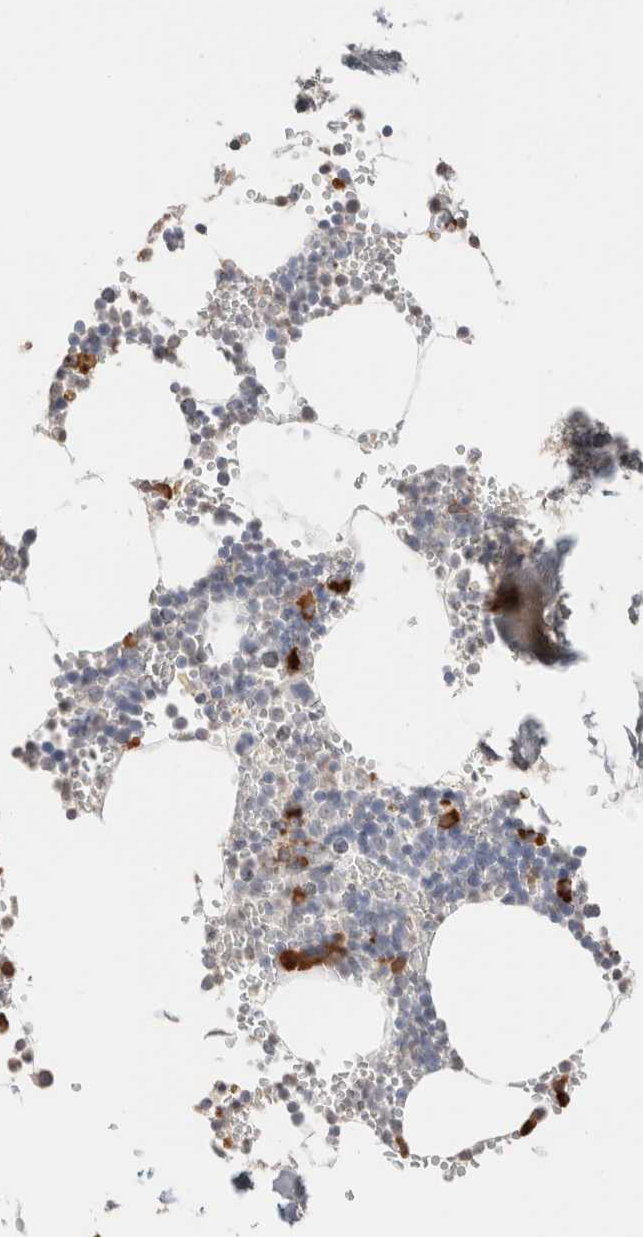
{"staining": {"intensity": "strong", "quantity": "<25%", "location": "cytoplasmic/membranous"}, "tissue": "bone marrow", "cell_type": "Hematopoietic cells", "image_type": "normal", "snomed": [{"axis": "morphology", "description": "Normal tissue, NOS"}, {"axis": "topography", "description": "Bone marrow"}], "caption": "Bone marrow stained with IHC reveals strong cytoplasmic/membranous positivity in approximately <25% of hematopoietic cells. Using DAB (3,3'-diaminobenzidine) (brown) and hematoxylin (blue) stains, captured at high magnification using brightfield microscopy.", "gene": "CD80", "patient": {"sex": "male", "age": 70}}